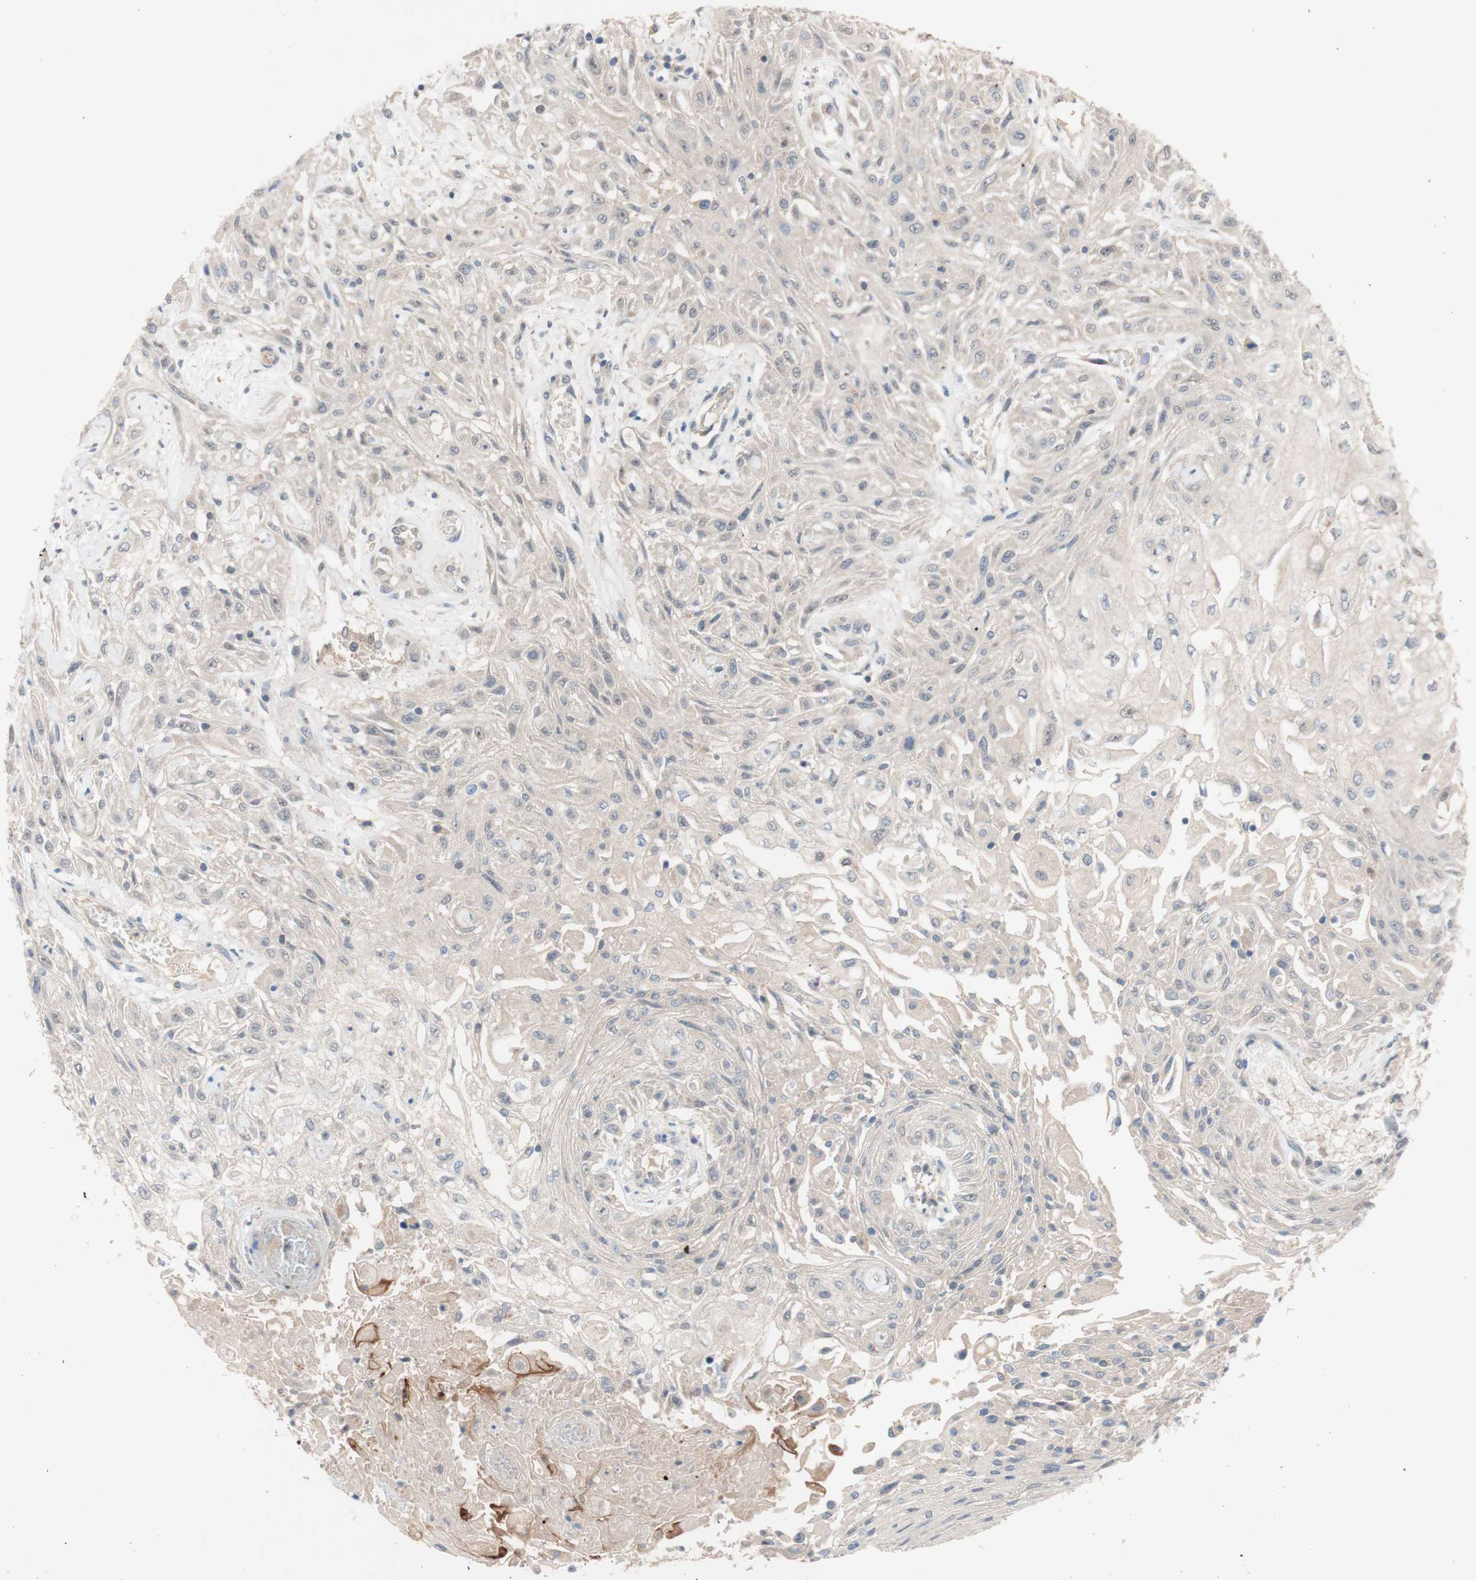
{"staining": {"intensity": "weak", "quantity": "25%-75%", "location": "cytoplasmic/membranous"}, "tissue": "skin cancer", "cell_type": "Tumor cells", "image_type": "cancer", "snomed": [{"axis": "morphology", "description": "Squamous cell carcinoma, NOS"}, {"axis": "topography", "description": "Skin"}], "caption": "Immunohistochemistry of skin cancer exhibits low levels of weak cytoplasmic/membranous expression in approximately 25%-75% of tumor cells.", "gene": "PEX2", "patient": {"sex": "male", "age": 75}}